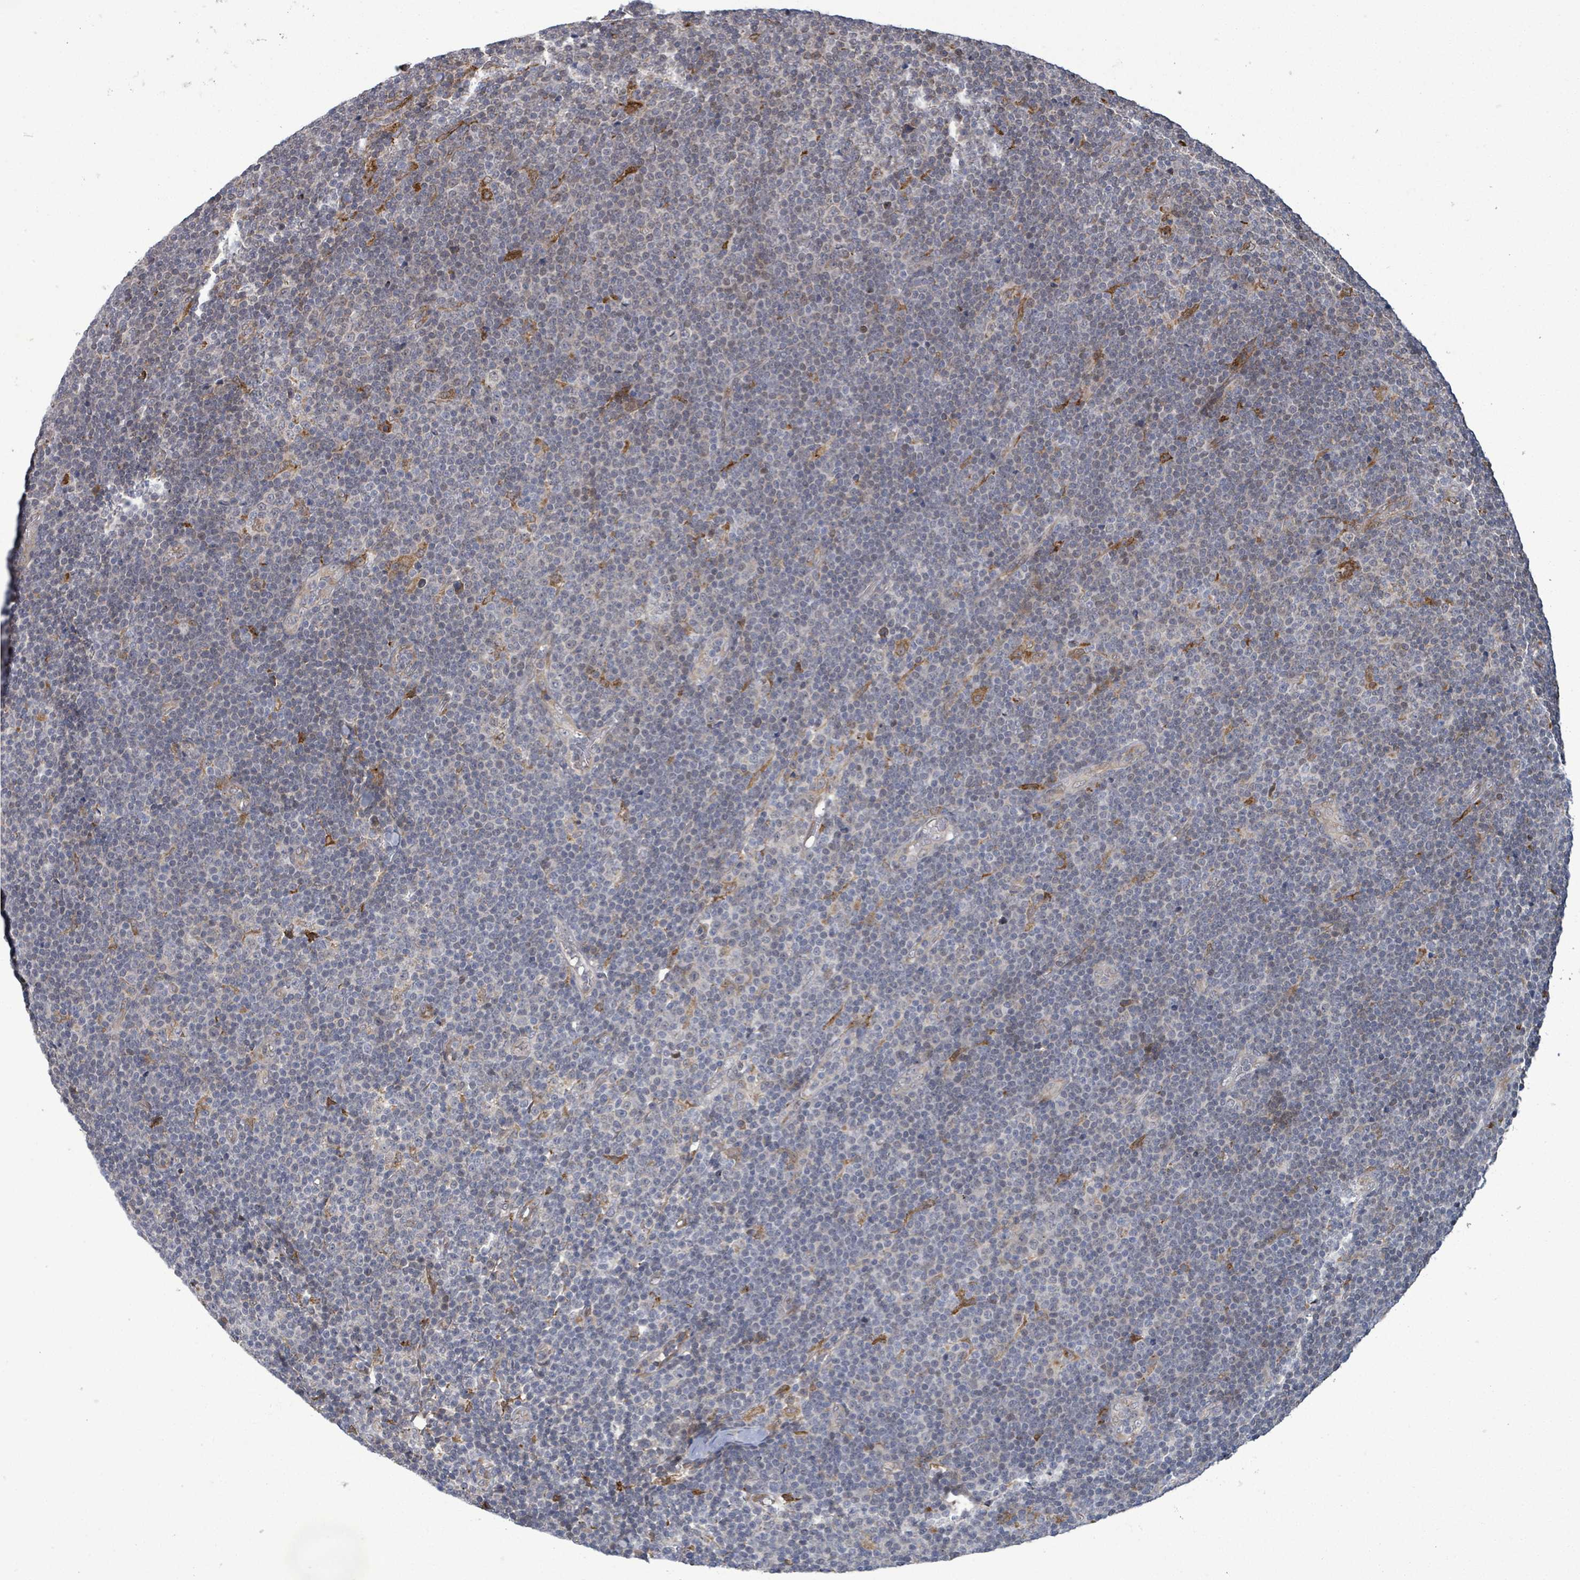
{"staining": {"intensity": "negative", "quantity": "none", "location": "none"}, "tissue": "lymphoma", "cell_type": "Tumor cells", "image_type": "cancer", "snomed": [{"axis": "morphology", "description": "Malignant lymphoma, non-Hodgkin's type, Low grade"}, {"axis": "topography", "description": "Lymph node"}], "caption": "Malignant lymphoma, non-Hodgkin's type (low-grade) was stained to show a protein in brown. There is no significant expression in tumor cells.", "gene": "SHROOM2", "patient": {"sex": "male", "age": 48}}